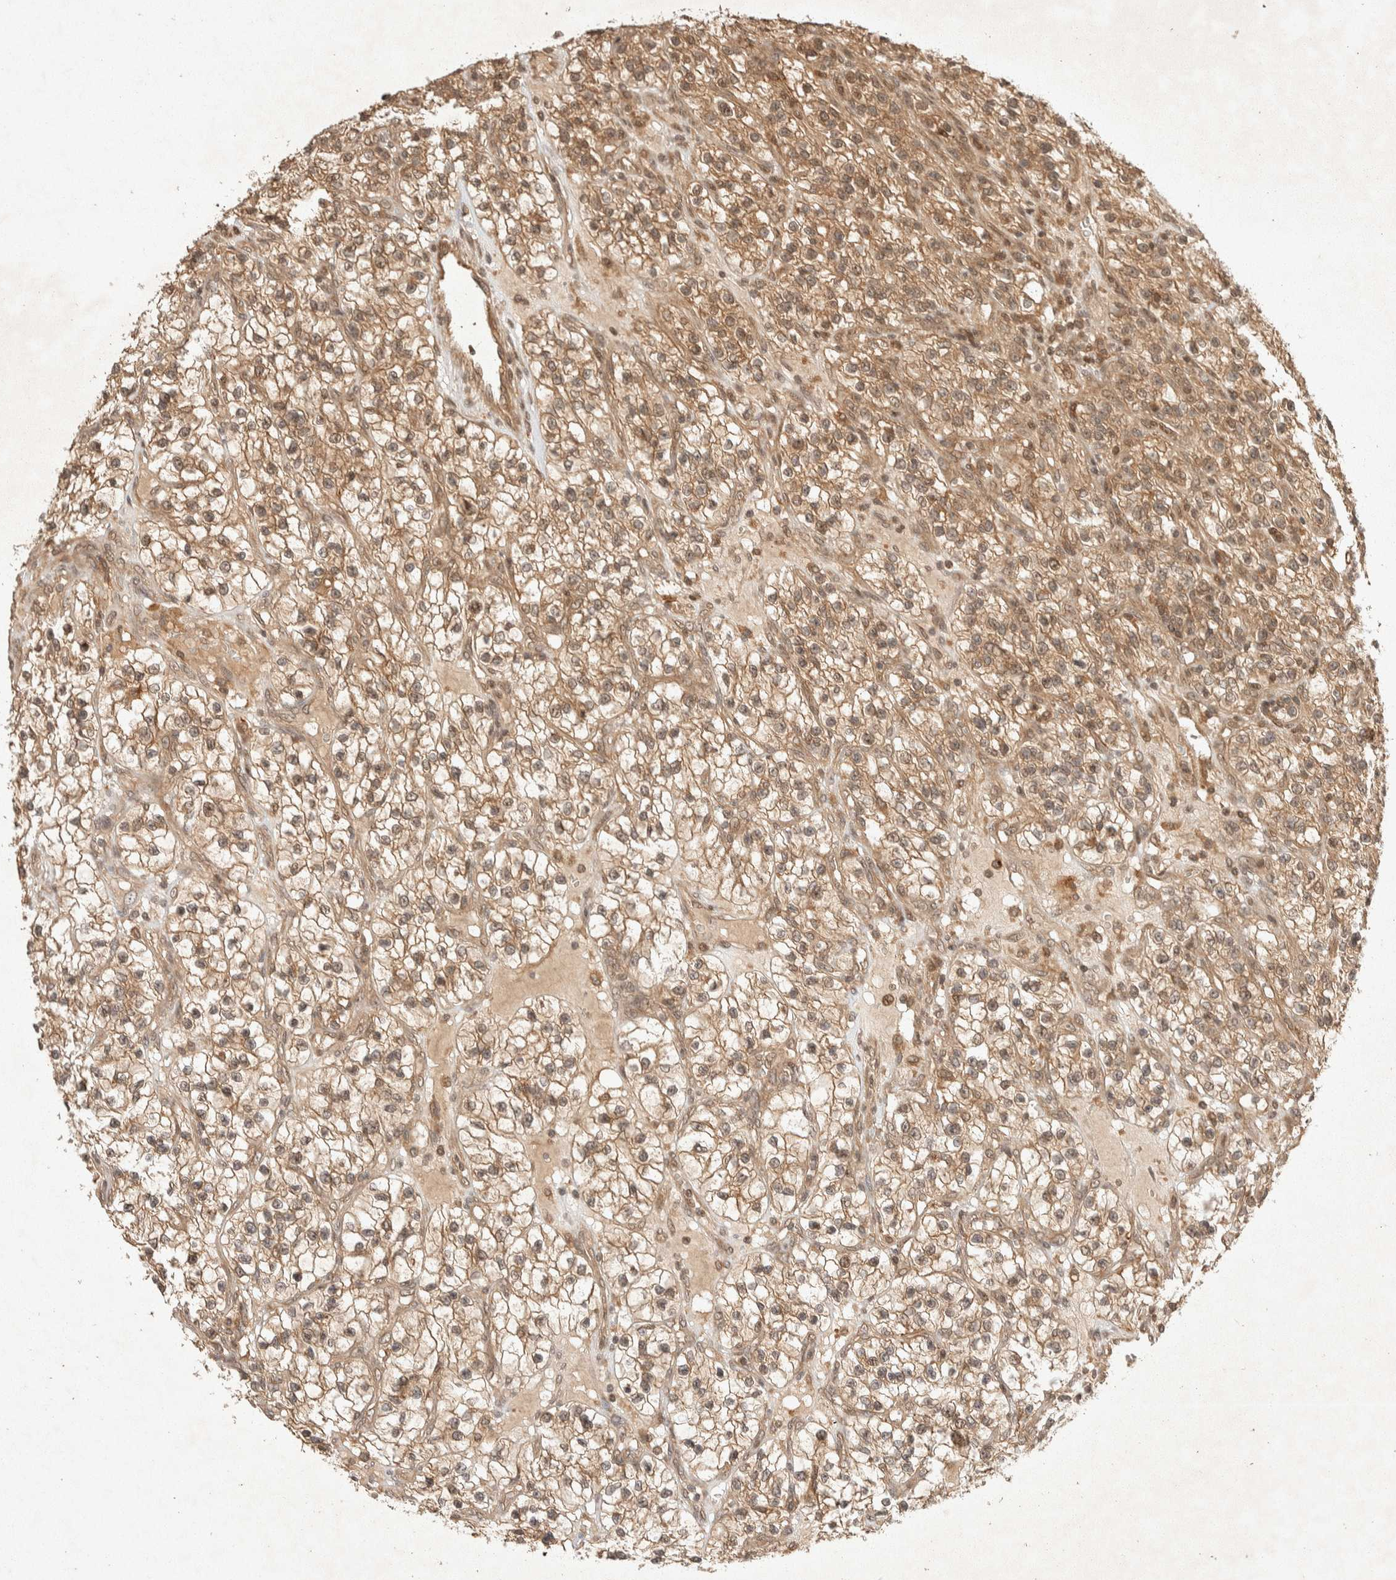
{"staining": {"intensity": "weak", "quantity": ">75%", "location": "cytoplasmic/membranous"}, "tissue": "renal cancer", "cell_type": "Tumor cells", "image_type": "cancer", "snomed": [{"axis": "morphology", "description": "Adenocarcinoma, NOS"}, {"axis": "topography", "description": "Kidney"}], "caption": "Immunohistochemistry (IHC) (DAB (3,3'-diaminobenzidine)) staining of human renal adenocarcinoma demonstrates weak cytoplasmic/membranous protein expression in approximately >75% of tumor cells. Nuclei are stained in blue.", "gene": "THRA", "patient": {"sex": "female", "age": 57}}